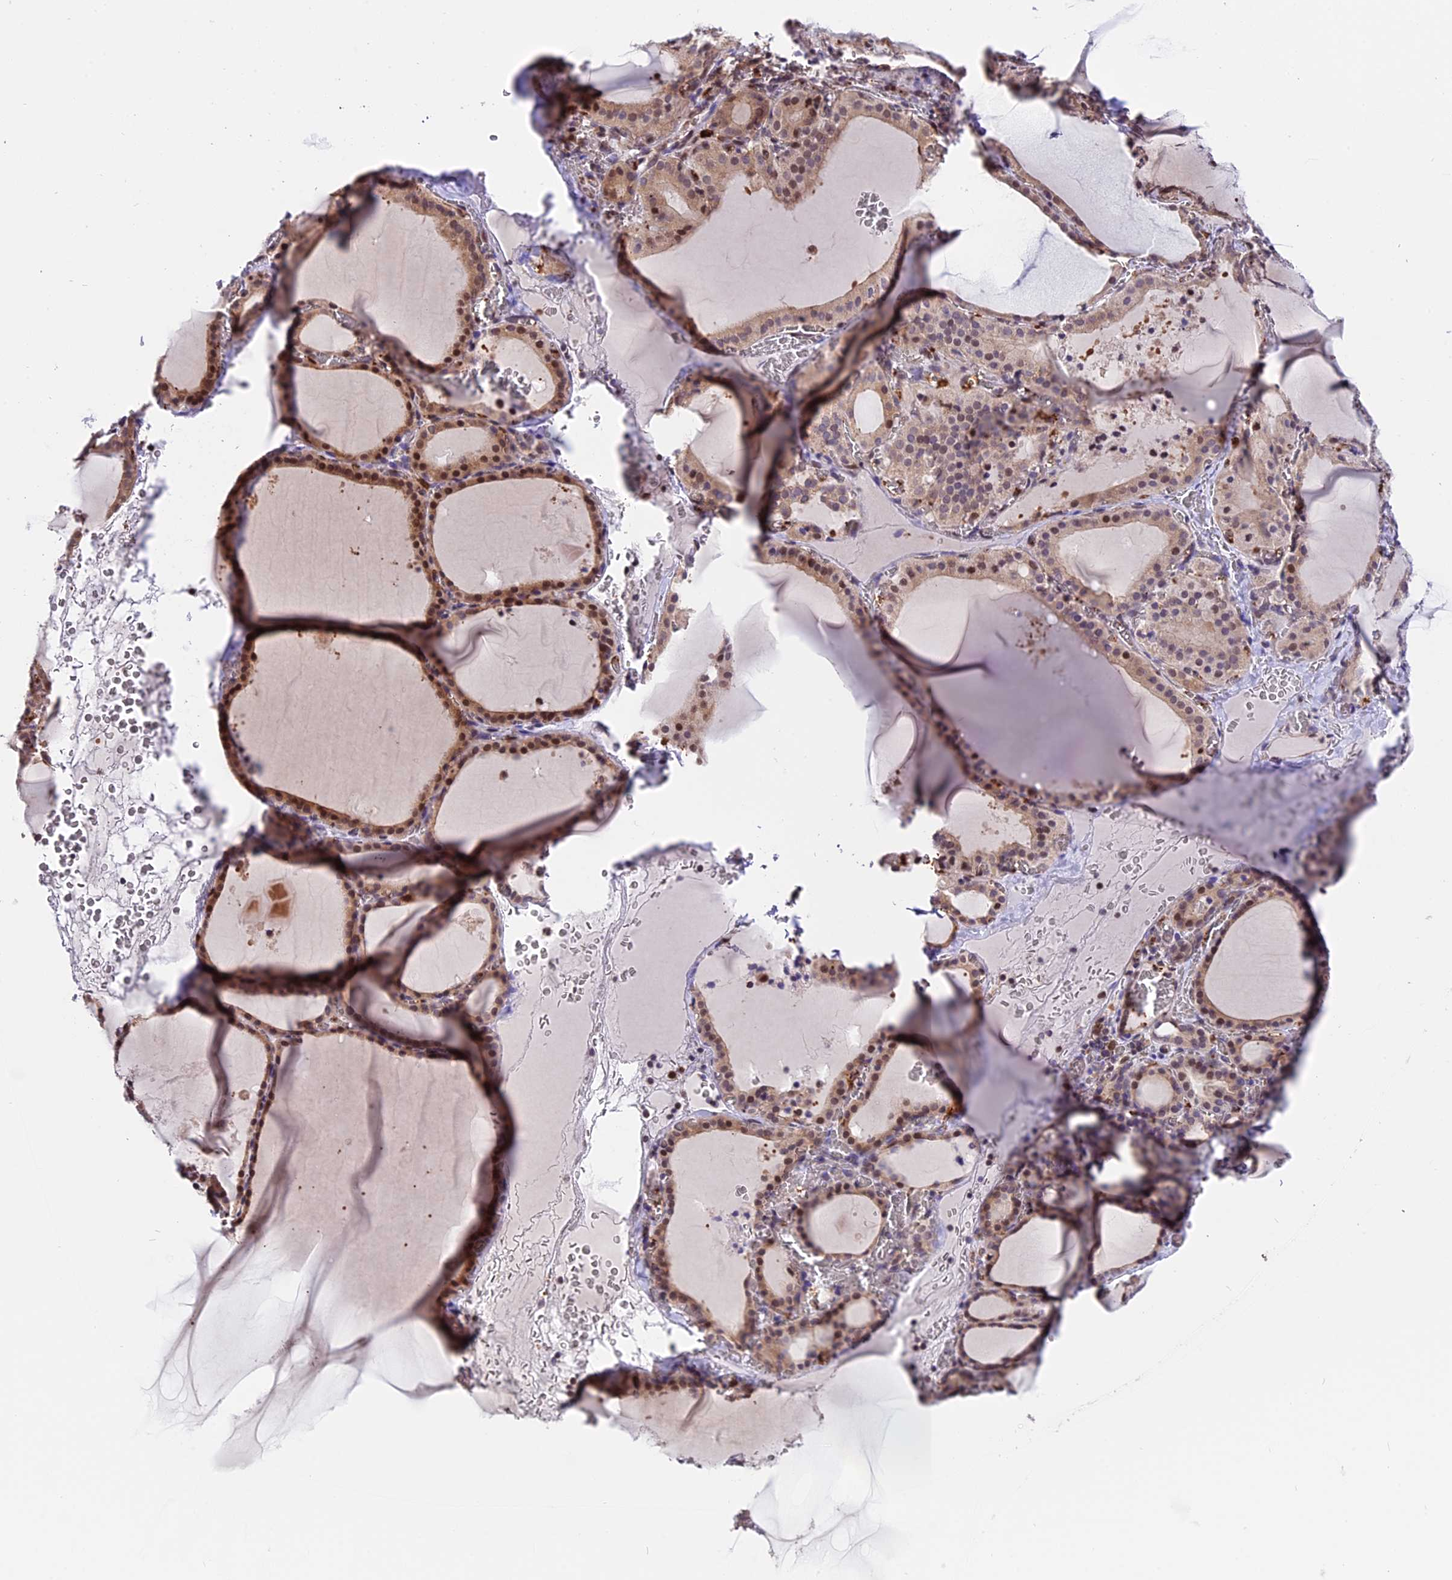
{"staining": {"intensity": "moderate", "quantity": ">75%", "location": "cytoplasmic/membranous,nuclear"}, "tissue": "thyroid gland", "cell_type": "Glandular cells", "image_type": "normal", "snomed": [{"axis": "morphology", "description": "Normal tissue, NOS"}, {"axis": "topography", "description": "Thyroid gland"}], "caption": "Thyroid gland stained for a protein (brown) shows moderate cytoplasmic/membranous,nuclear positive expression in approximately >75% of glandular cells.", "gene": "HERPUD1", "patient": {"sex": "female", "age": 39}}